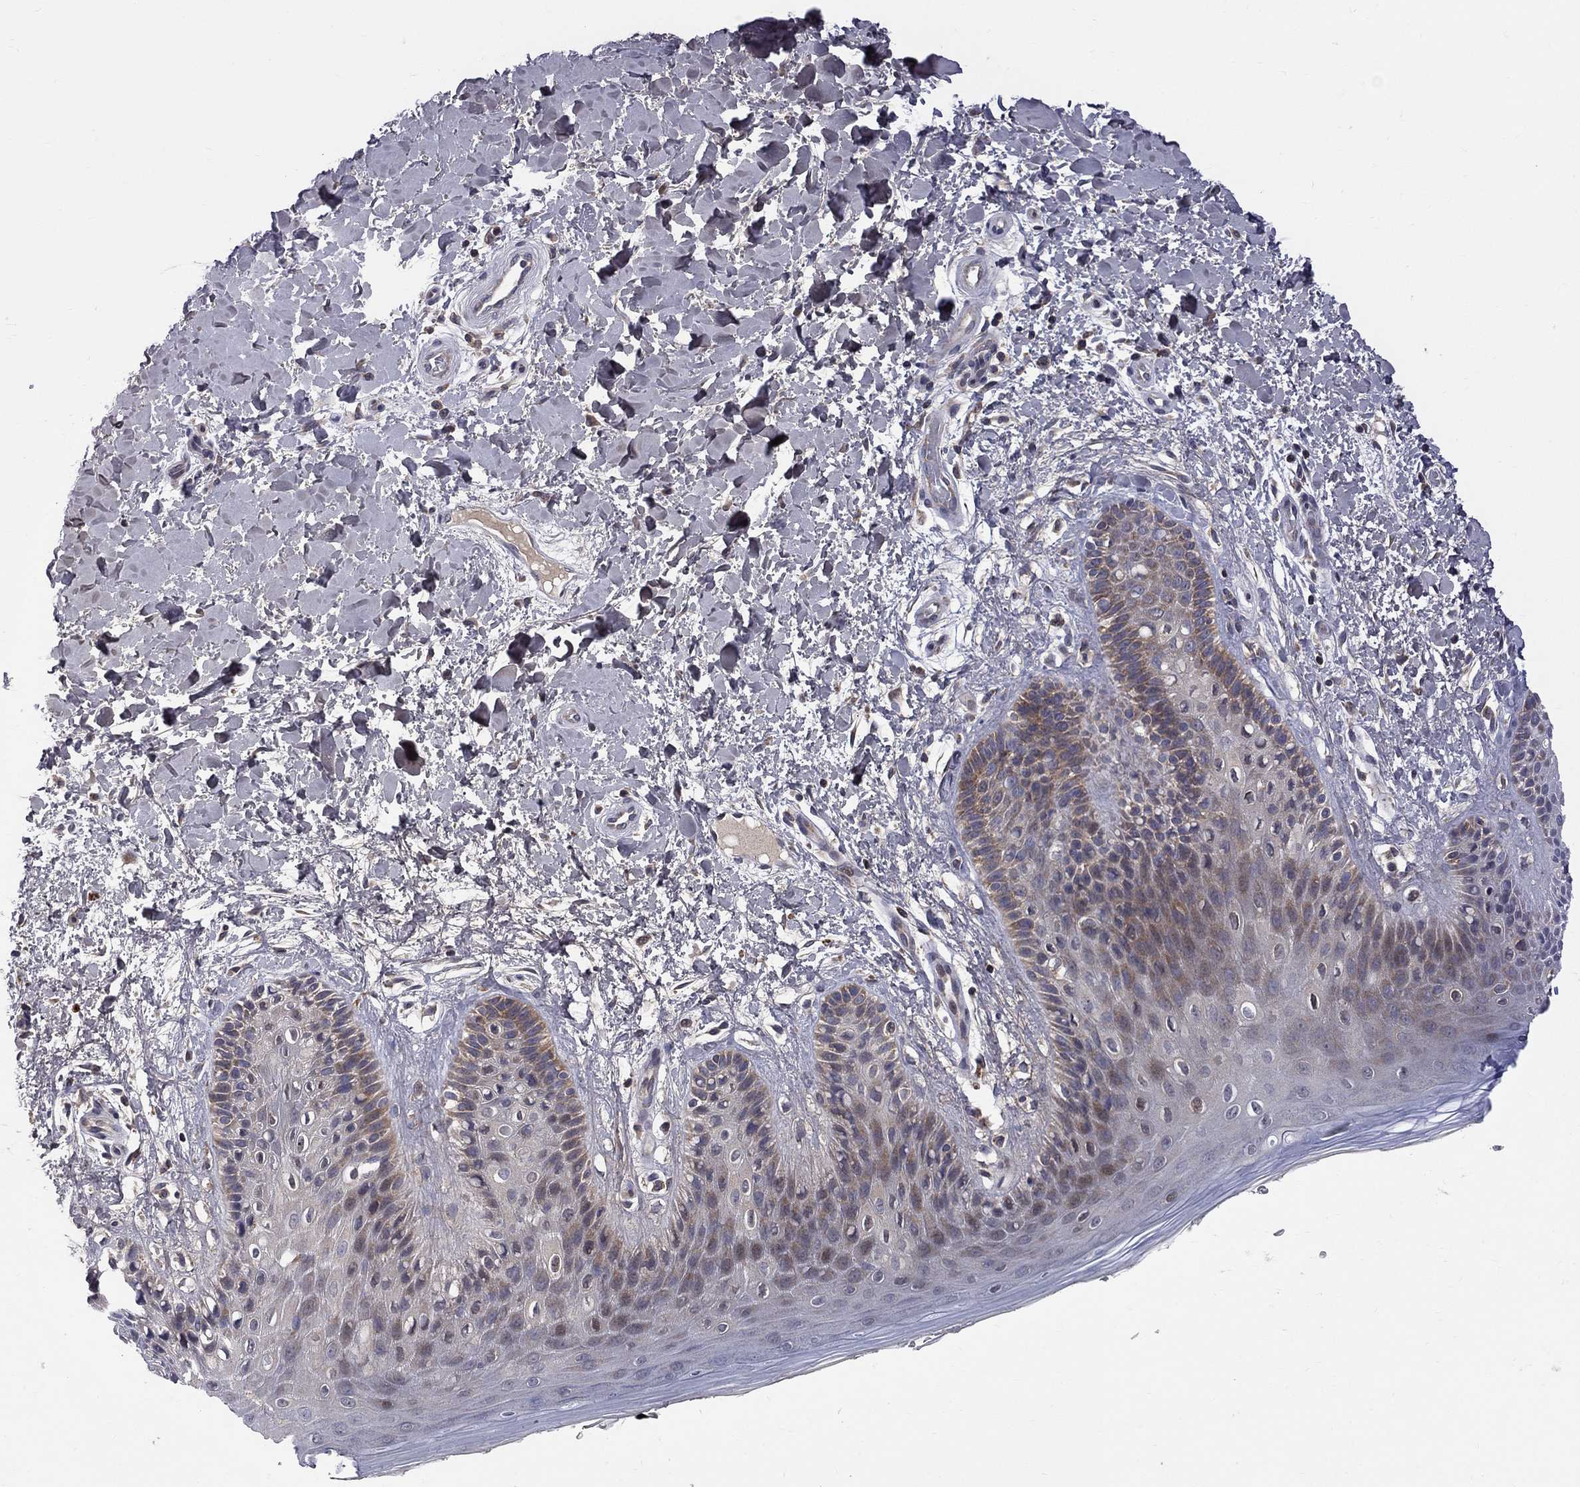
{"staining": {"intensity": "weak", "quantity": "25%-75%", "location": "cytoplasmic/membranous"}, "tissue": "skin", "cell_type": "Epidermal cells", "image_type": "normal", "snomed": [{"axis": "morphology", "description": "Normal tissue, NOS"}, {"axis": "topography", "description": "Anal"}], "caption": "Epidermal cells display low levels of weak cytoplasmic/membranous positivity in approximately 25%-75% of cells in unremarkable human skin.", "gene": "CNOT11", "patient": {"sex": "male", "age": 36}}